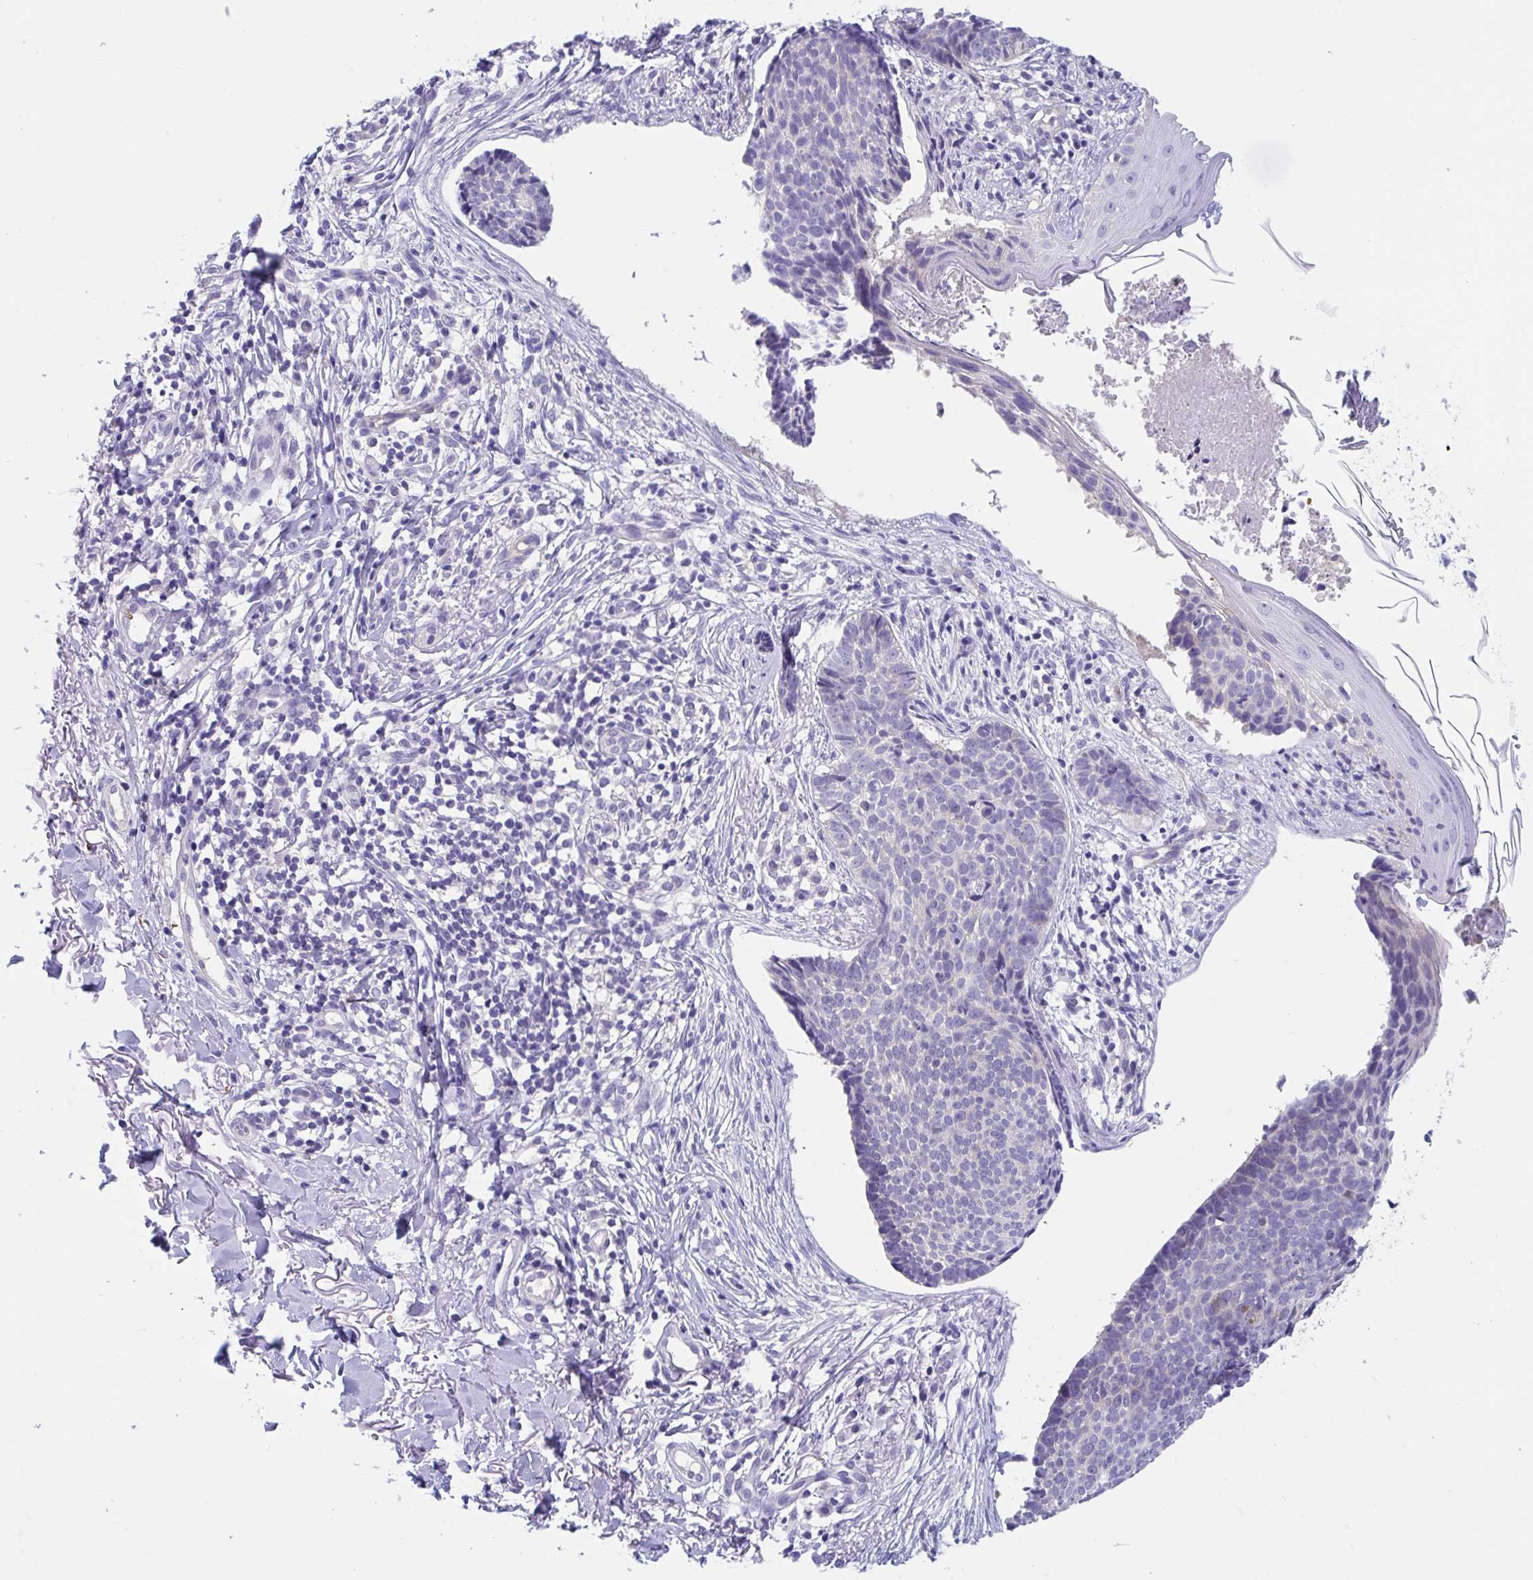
{"staining": {"intensity": "negative", "quantity": "none", "location": "none"}, "tissue": "skin cancer", "cell_type": "Tumor cells", "image_type": "cancer", "snomed": [{"axis": "morphology", "description": "Basal cell carcinoma"}, {"axis": "topography", "description": "Skin"}, {"axis": "topography", "description": "Skin of back"}], "caption": "Skin basal cell carcinoma was stained to show a protein in brown. There is no significant staining in tumor cells.", "gene": "TTC30B", "patient": {"sex": "male", "age": 81}}